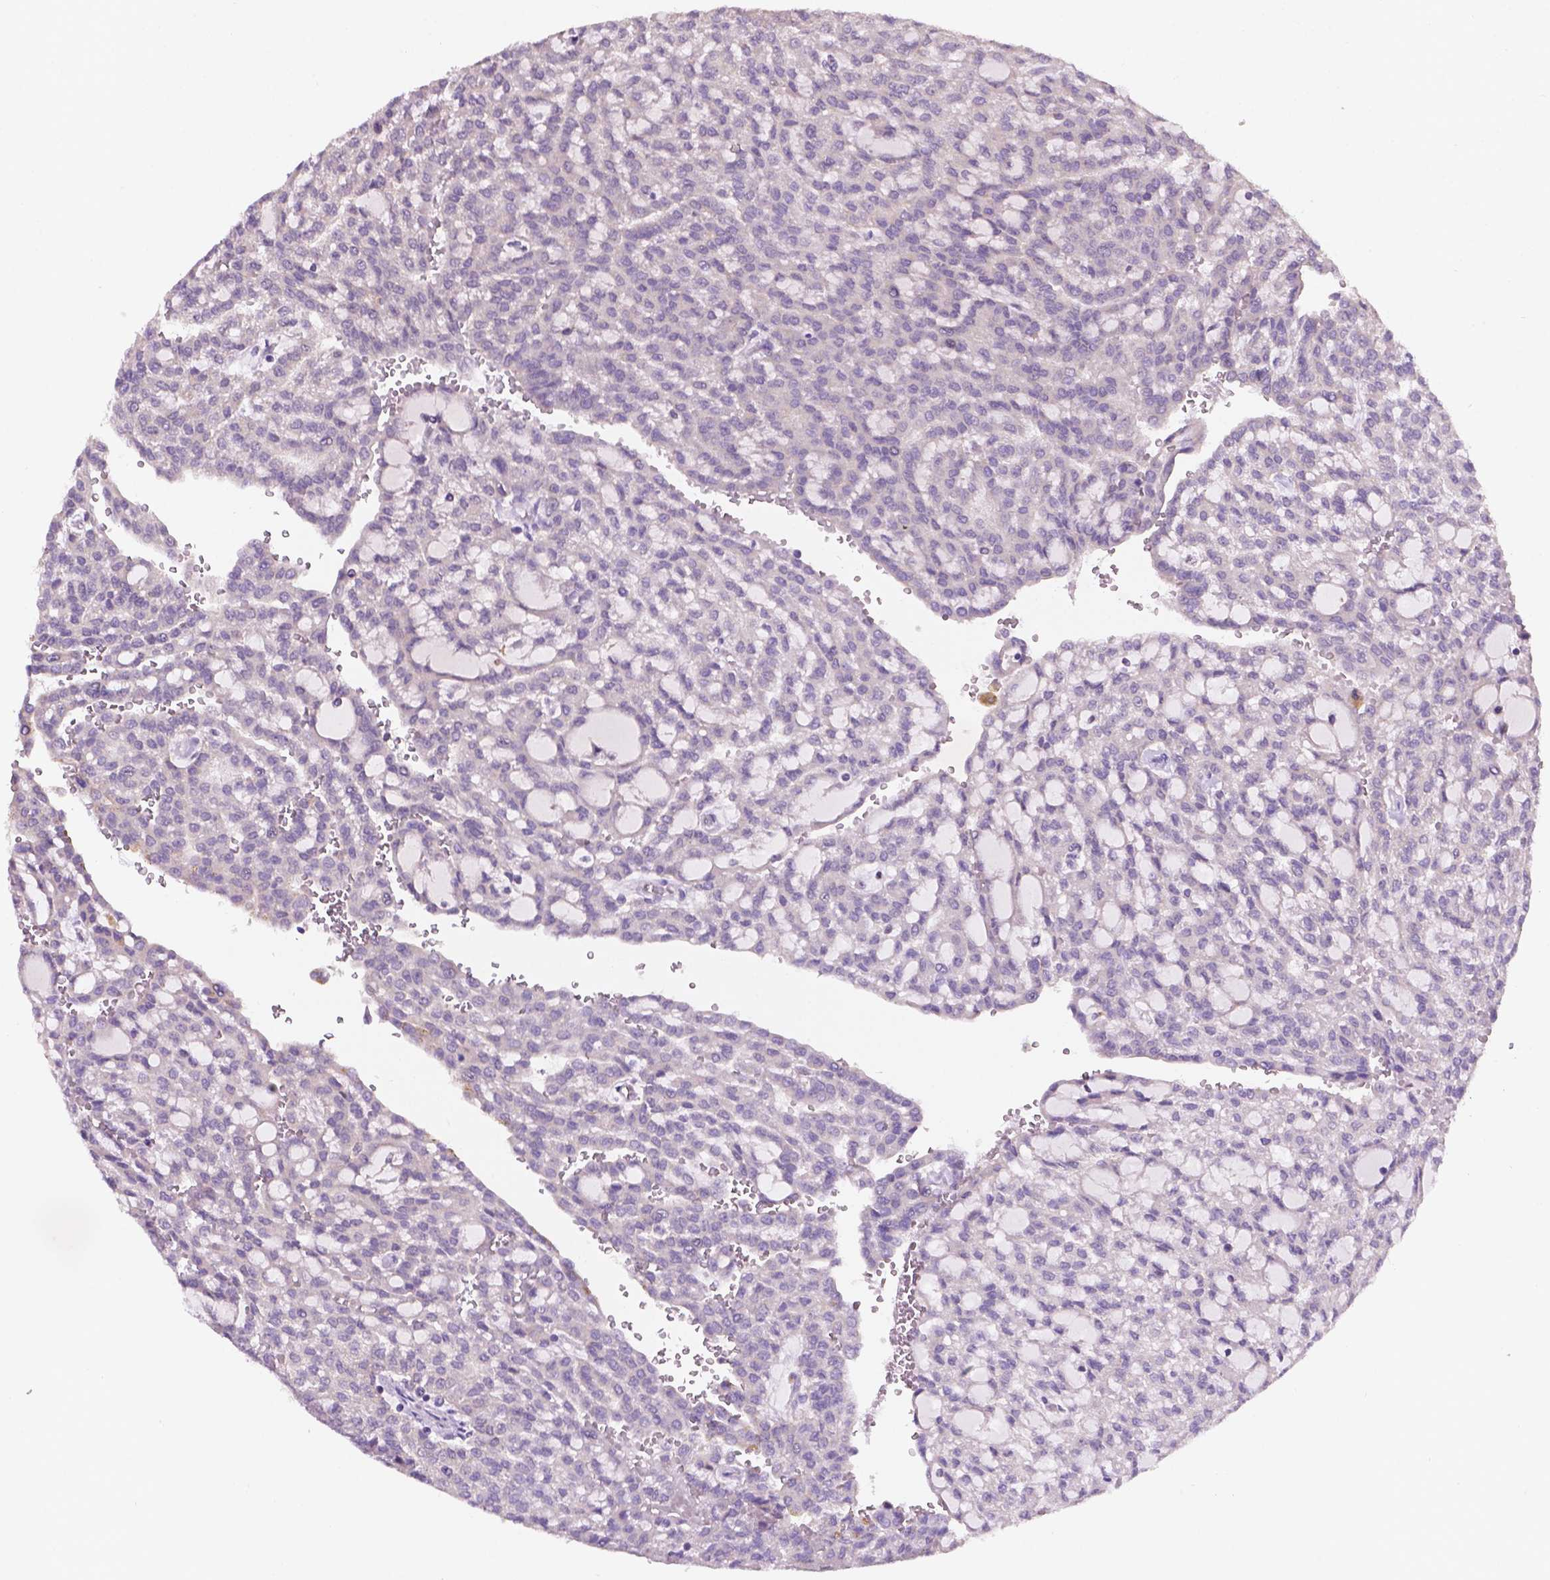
{"staining": {"intensity": "negative", "quantity": "none", "location": "none"}, "tissue": "renal cancer", "cell_type": "Tumor cells", "image_type": "cancer", "snomed": [{"axis": "morphology", "description": "Adenocarcinoma, NOS"}, {"axis": "topography", "description": "Kidney"}], "caption": "This is a micrograph of immunohistochemistry staining of renal adenocarcinoma, which shows no expression in tumor cells. (DAB (3,3'-diaminobenzidine) immunohistochemistry, high magnification).", "gene": "GXYLT2", "patient": {"sex": "male", "age": 63}}